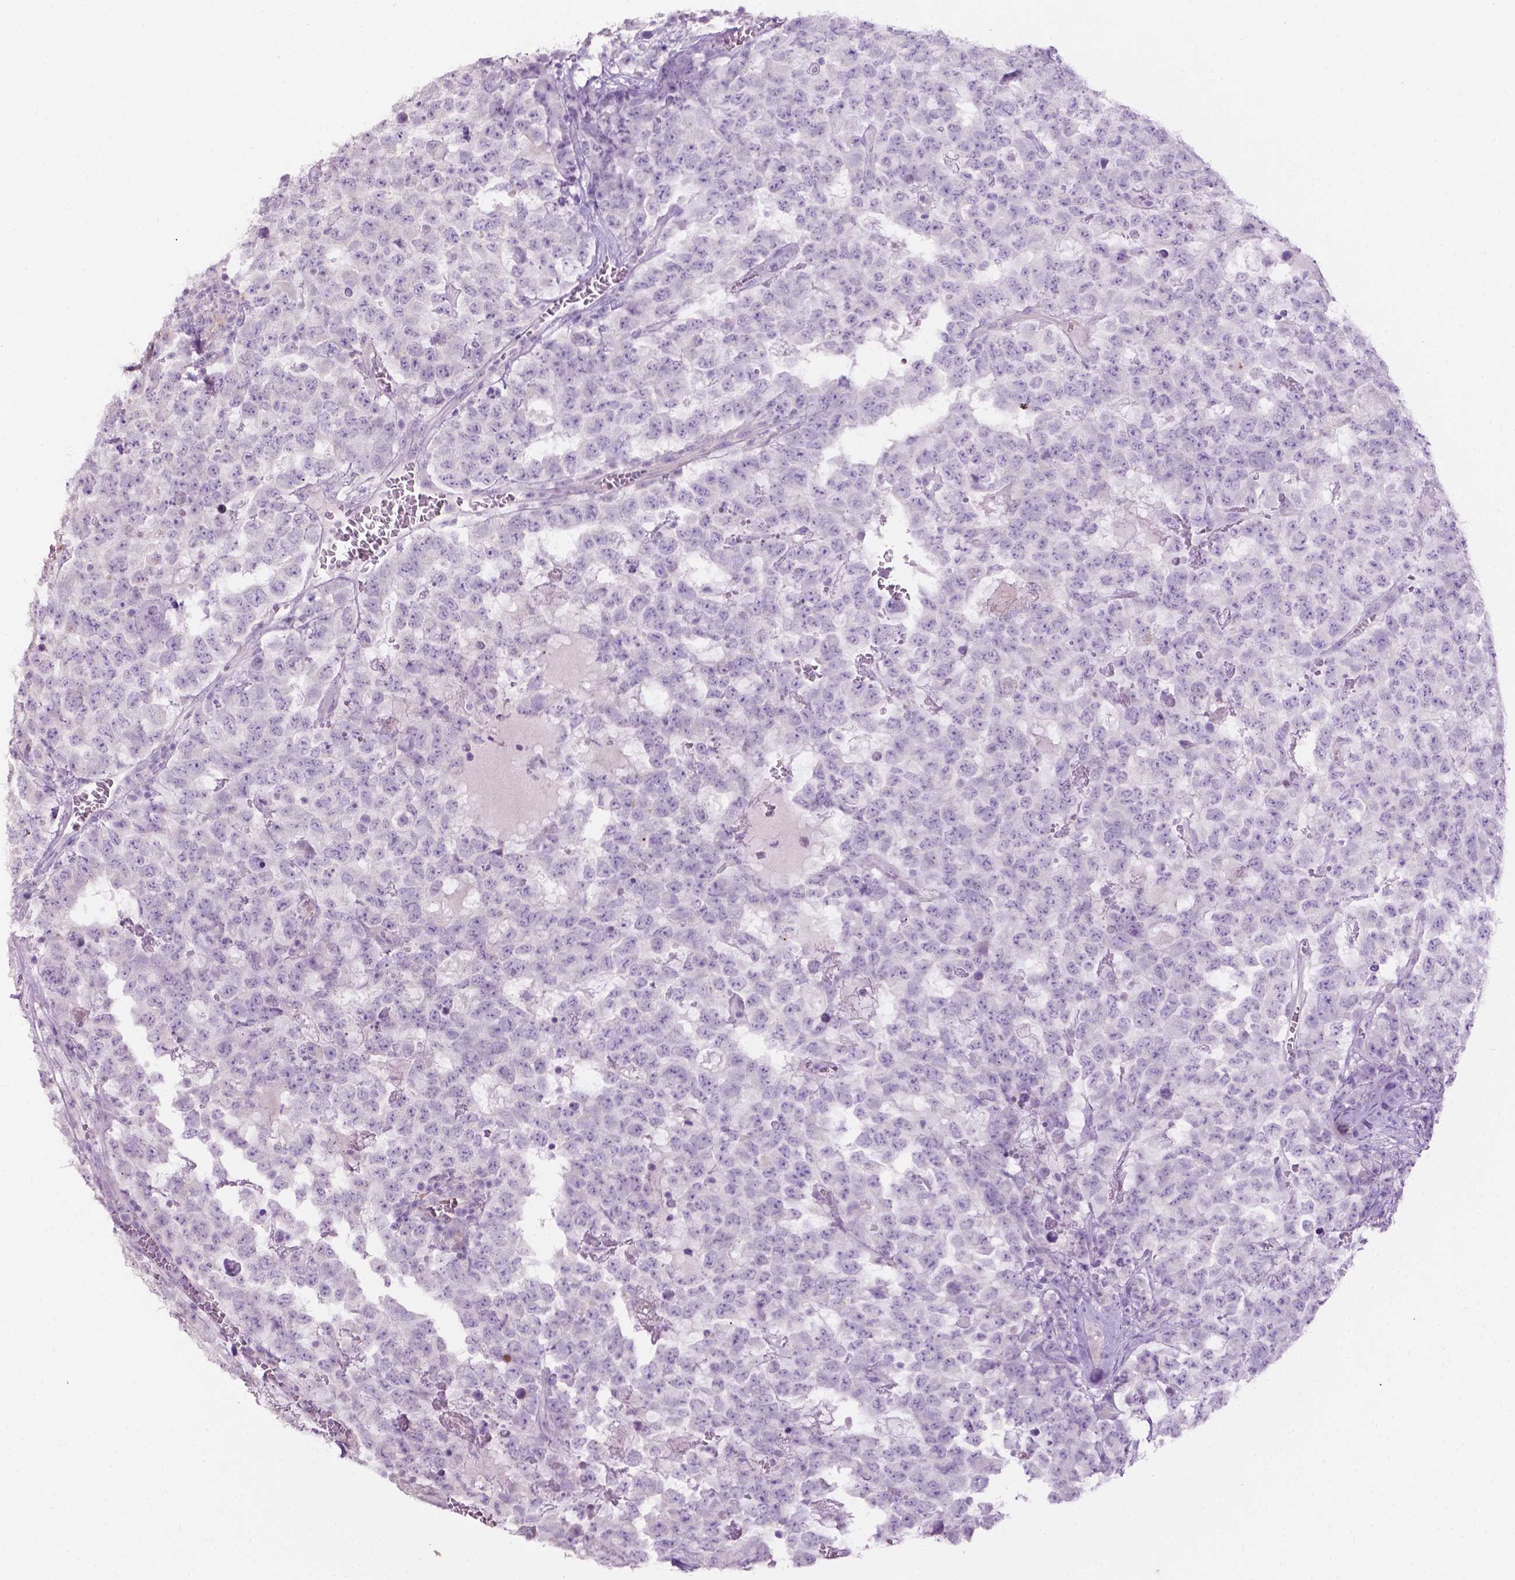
{"staining": {"intensity": "negative", "quantity": "none", "location": "none"}, "tissue": "testis cancer", "cell_type": "Tumor cells", "image_type": "cancer", "snomed": [{"axis": "morphology", "description": "Carcinoma, Embryonal, NOS"}, {"axis": "topography", "description": "Testis"}], "caption": "Testis cancer (embryonal carcinoma) was stained to show a protein in brown. There is no significant positivity in tumor cells. (DAB (3,3'-diaminobenzidine) immunohistochemistry visualized using brightfield microscopy, high magnification).", "gene": "PHGR1", "patient": {"sex": "male", "age": 23}}